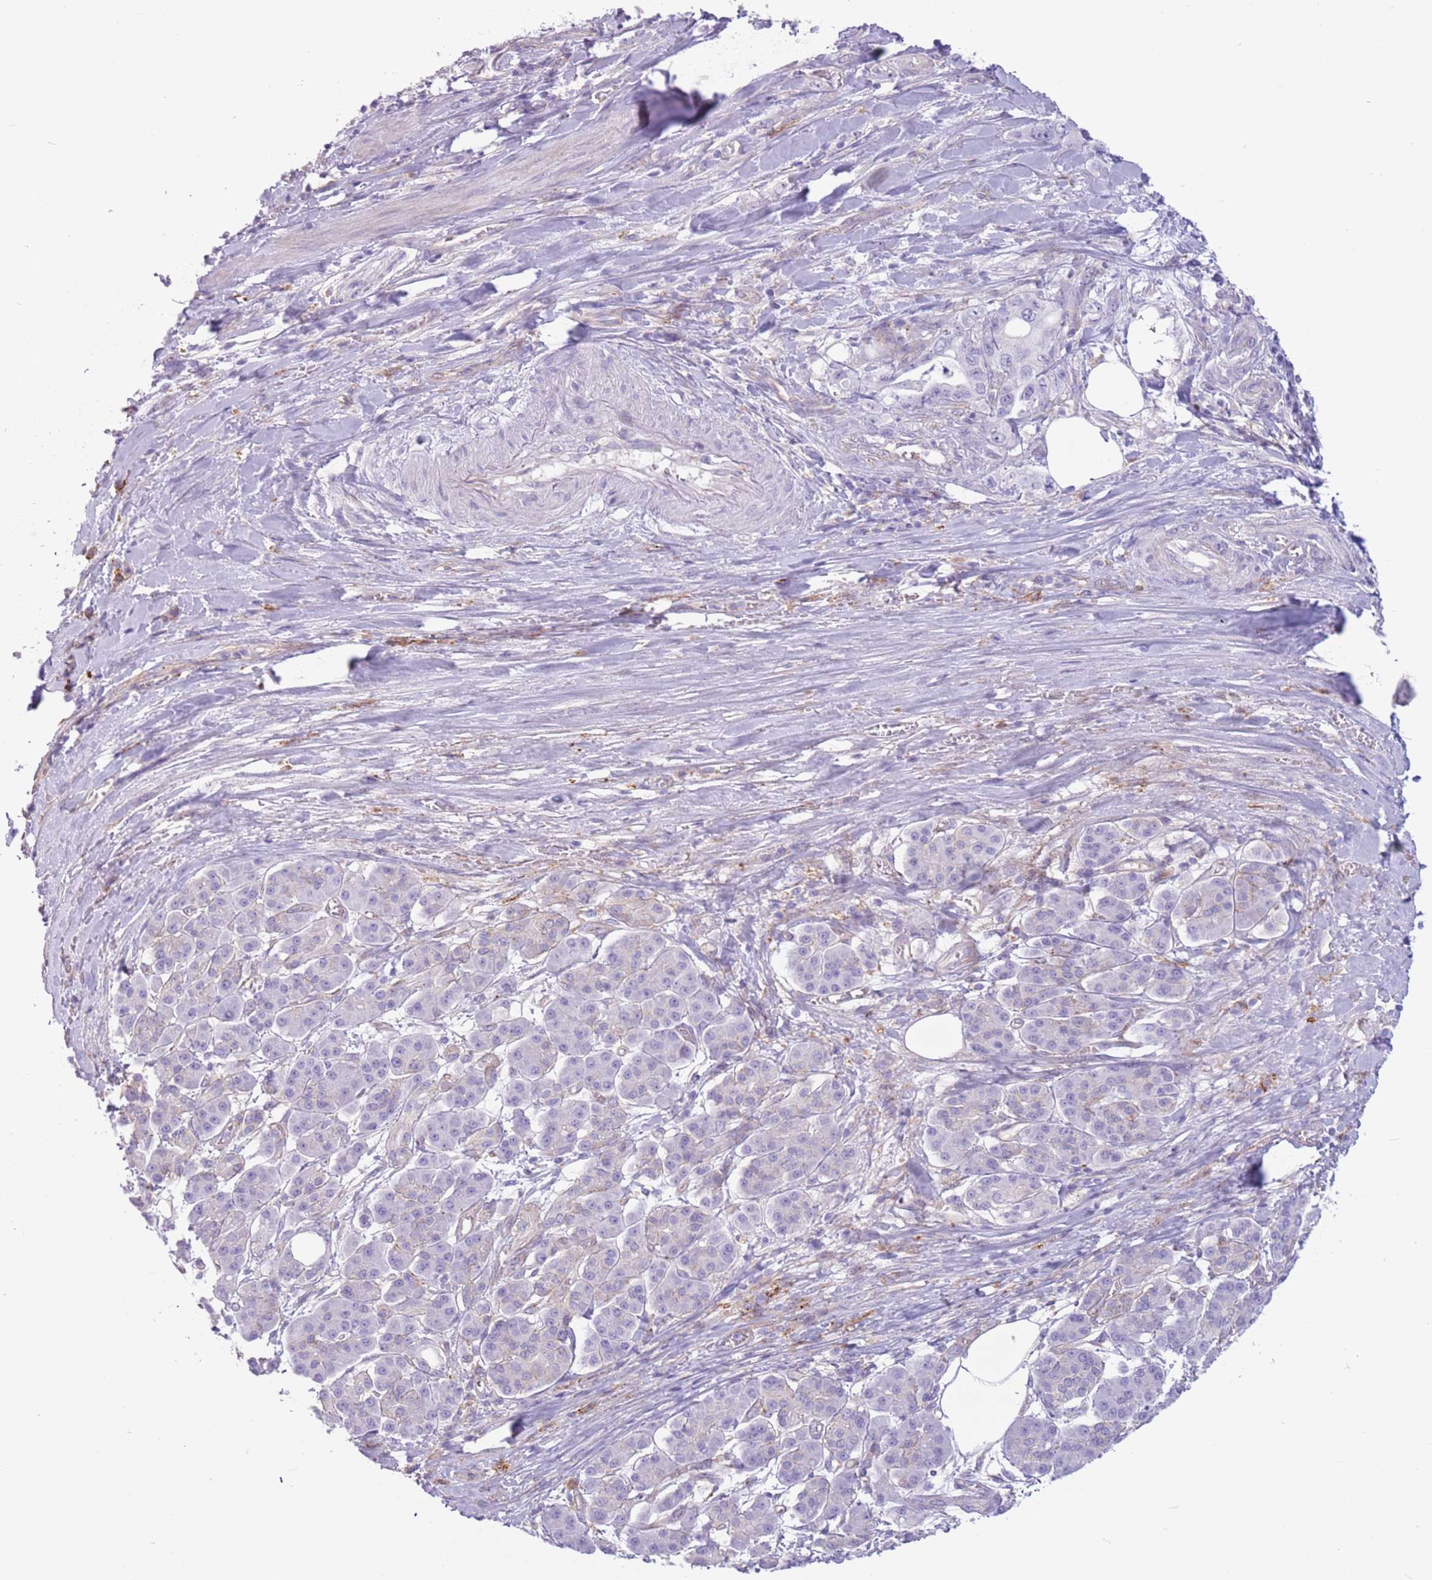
{"staining": {"intensity": "negative", "quantity": "none", "location": "none"}, "tissue": "pancreatic cancer", "cell_type": "Tumor cells", "image_type": "cancer", "snomed": [{"axis": "morphology", "description": "Adenocarcinoma, NOS"}, {"axis": "topography", "description": "Pancreas"}], "caption": "The micrograph shows no staining of tumor cells in pancreatic cancer.", "gene": "SNX6", "patient": {"sex": "female", "age": 61}}